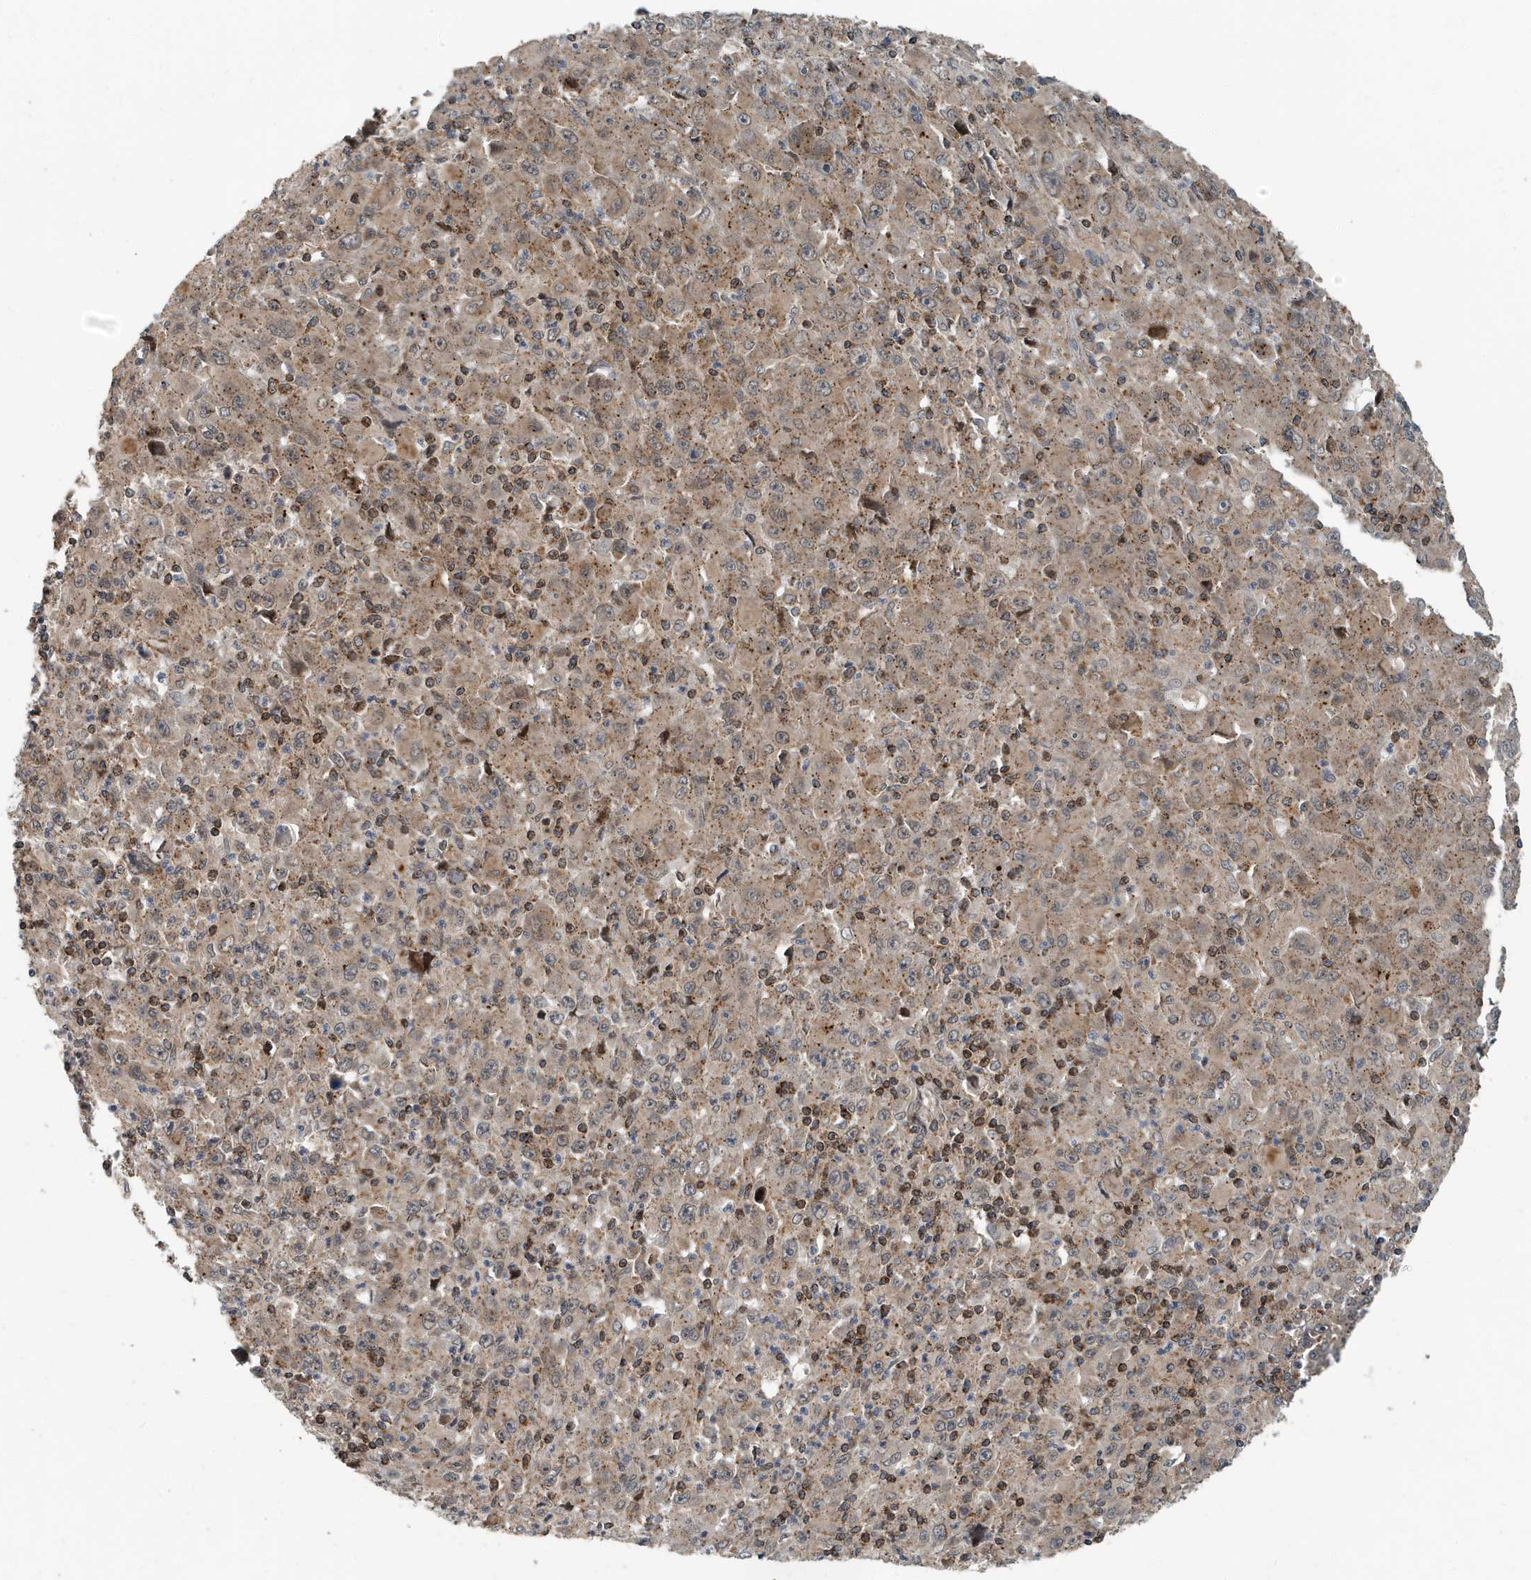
{"staining": {"intensity": "weak", "quantity": ">75%", "location": "cytoplasmic/membranous"}, "tissue": "melanoma", "cell_type": "Tumor cells", "image_type": "cancer", "snomed": [{"axis": "morphology", "description": "Malignant melanoma, Metastatic site"}, {"axis": "topography", "description": "Skin"}], "caption": "A high-resolution image shows immunohistochemistry staining of melanoma, which demonstrates weak cytoplasmic/membranous positivity in approximately >75% of tumor cells.", "gene": "KIF15", "patient": {"sex": "female", "age": 56}}